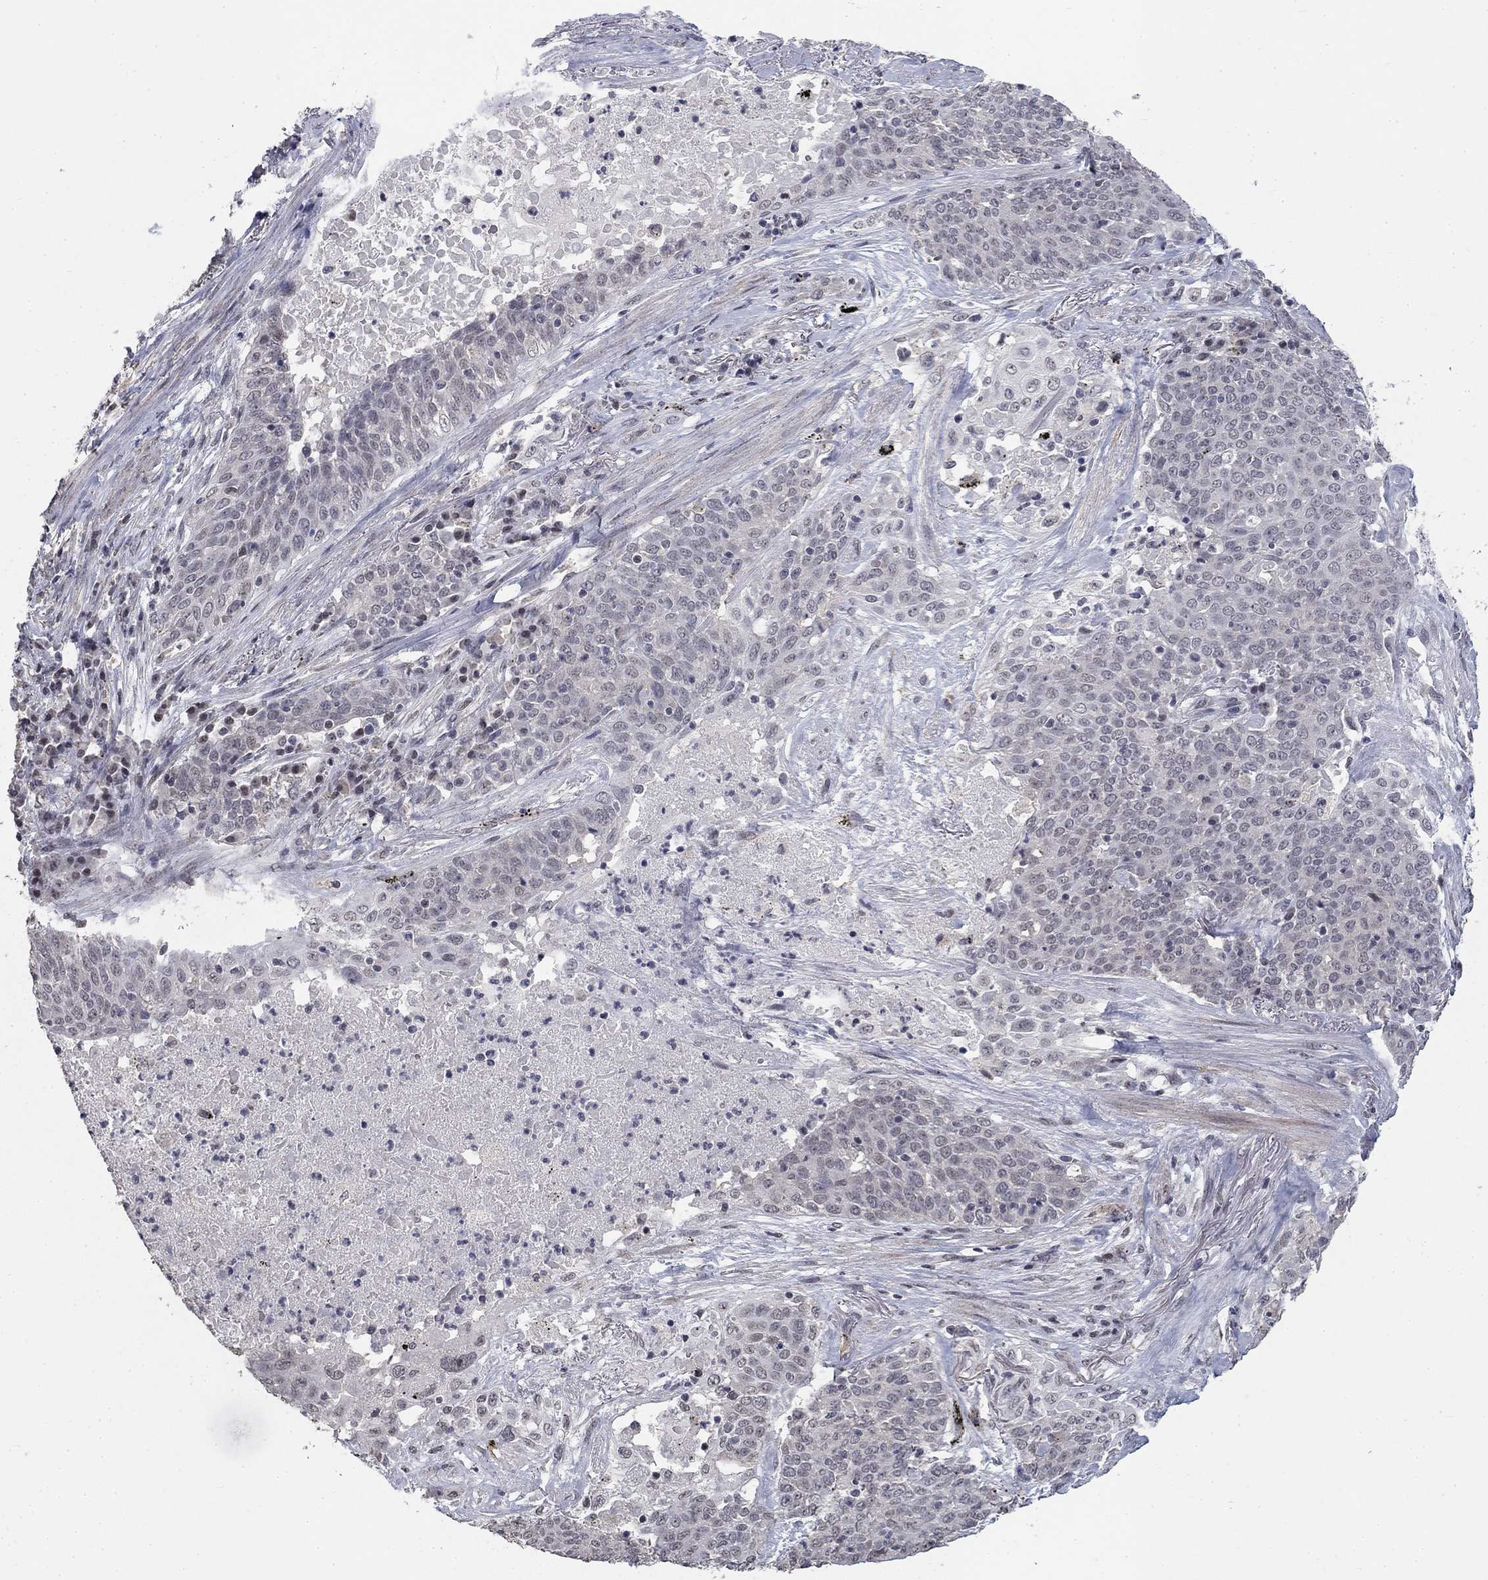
{"staining": {"intensity": "negative", "quantity": "none", "location": "none"}, "tissue": "lung cancer", "cell_type": "Tumor cells", "image_type": "cancer", "snomed": [{"axis": "morphology", "description": "Squamous cell carcinoma, NOS"}, {"axis": "topography", "description": "Lung"}], "caption": "A photomicrograph of lung squamous cell carcinoma stained for a protein exhibits no brown staining in tumor cells.", "gene": "SPATA33", "patient": {"sex": "male", "age": 82}}